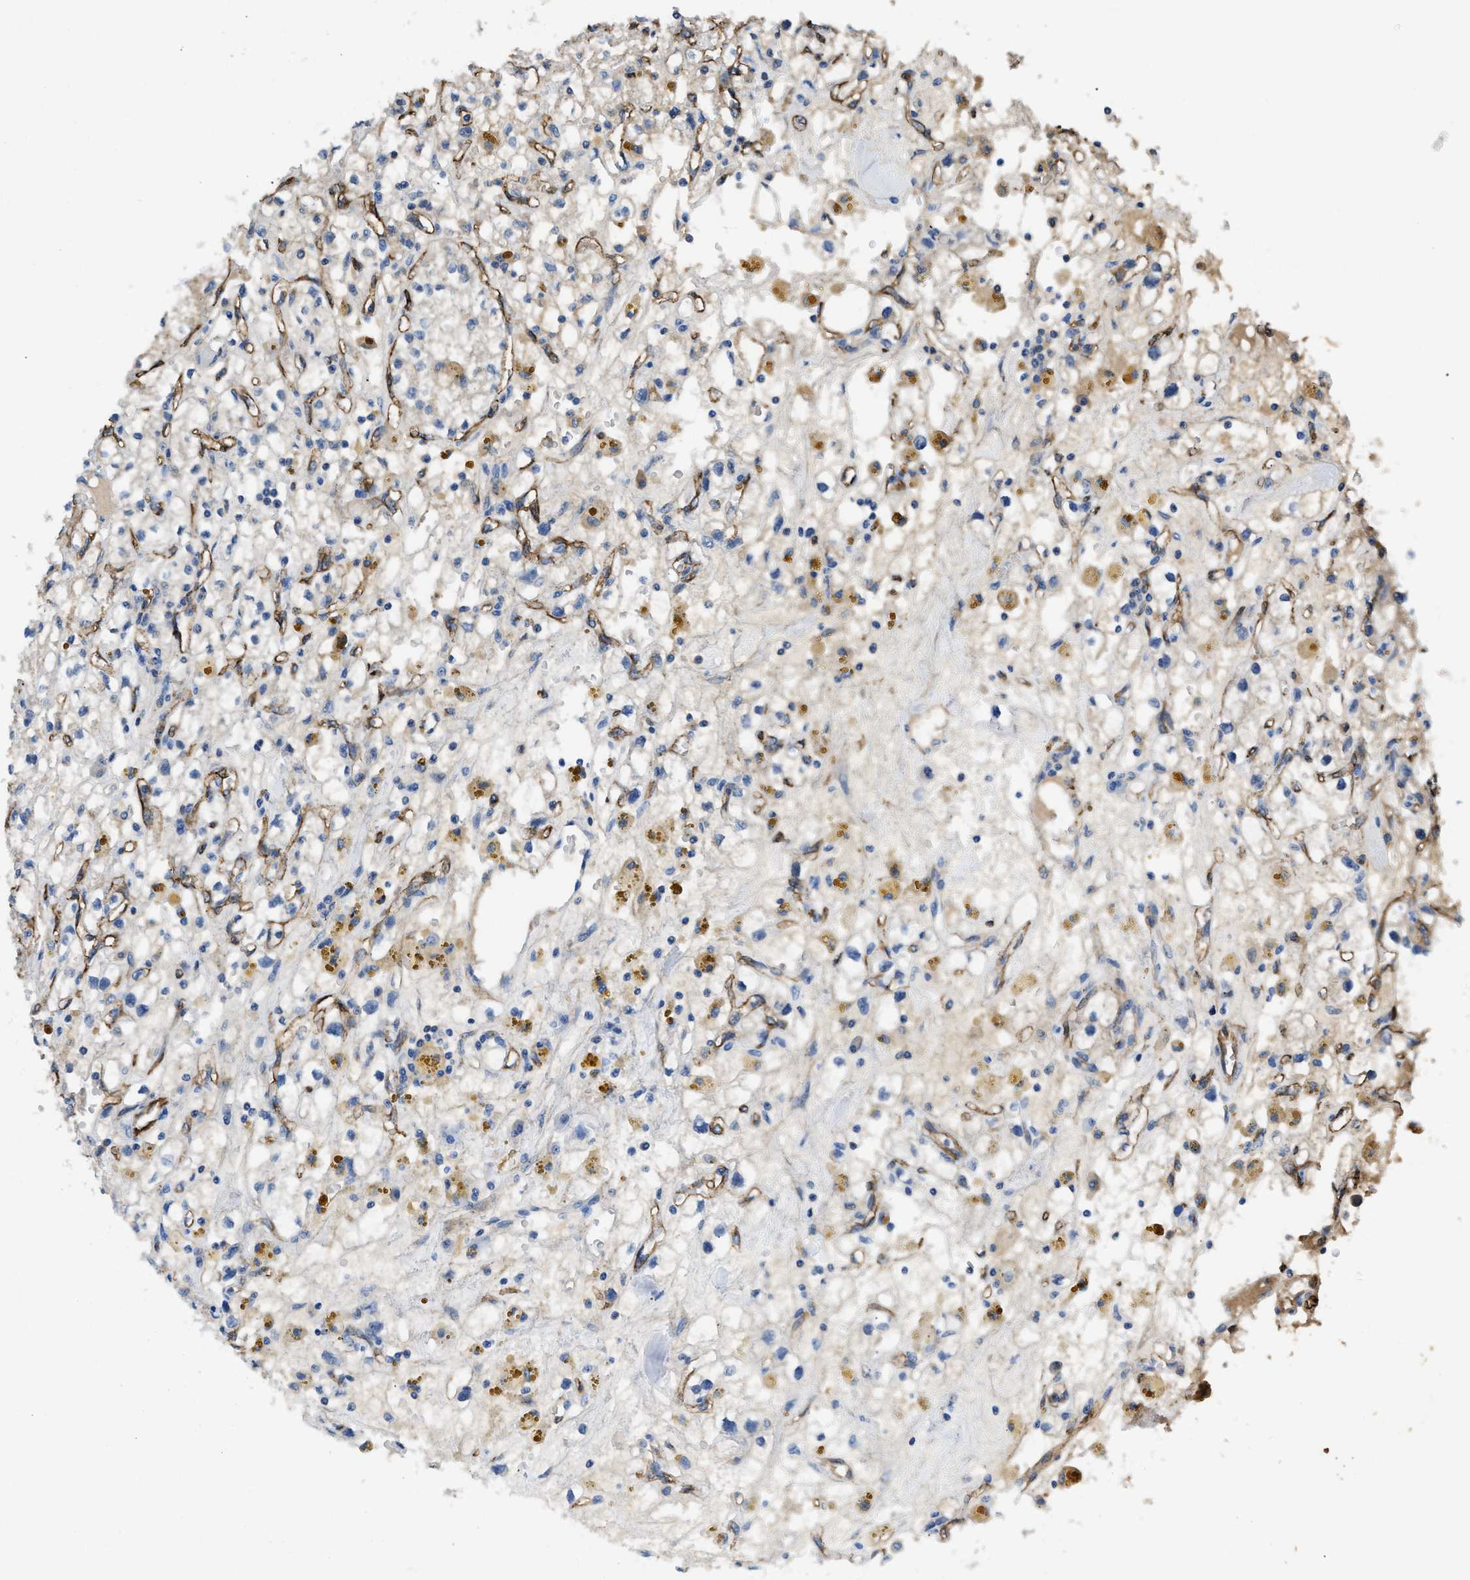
{"staining": {"intensity": "weak", "quantity": "<25%", "location": "cytoplasmic/membranous"}, "tissue": "renal cancer", "cell_type": "Tumor cells", "image_type": "cancer", "snomed": [{"axis": "morphology", "description": "Adenocarcinoma, NOS"}, {"axis": "topography", "description": "Kidney"}], "caption": "DAB immunohistochemical staining of human adenocarcinoma (renal) displays no significant staining in tumor cells. The staining is performed using DAB (3,3'-diaminobenzidine) brown chromogen with nuclei counter-stained in using hematoxylin.", "gene": "SPEG", "patient": {"sex": "male", "age": 56}}